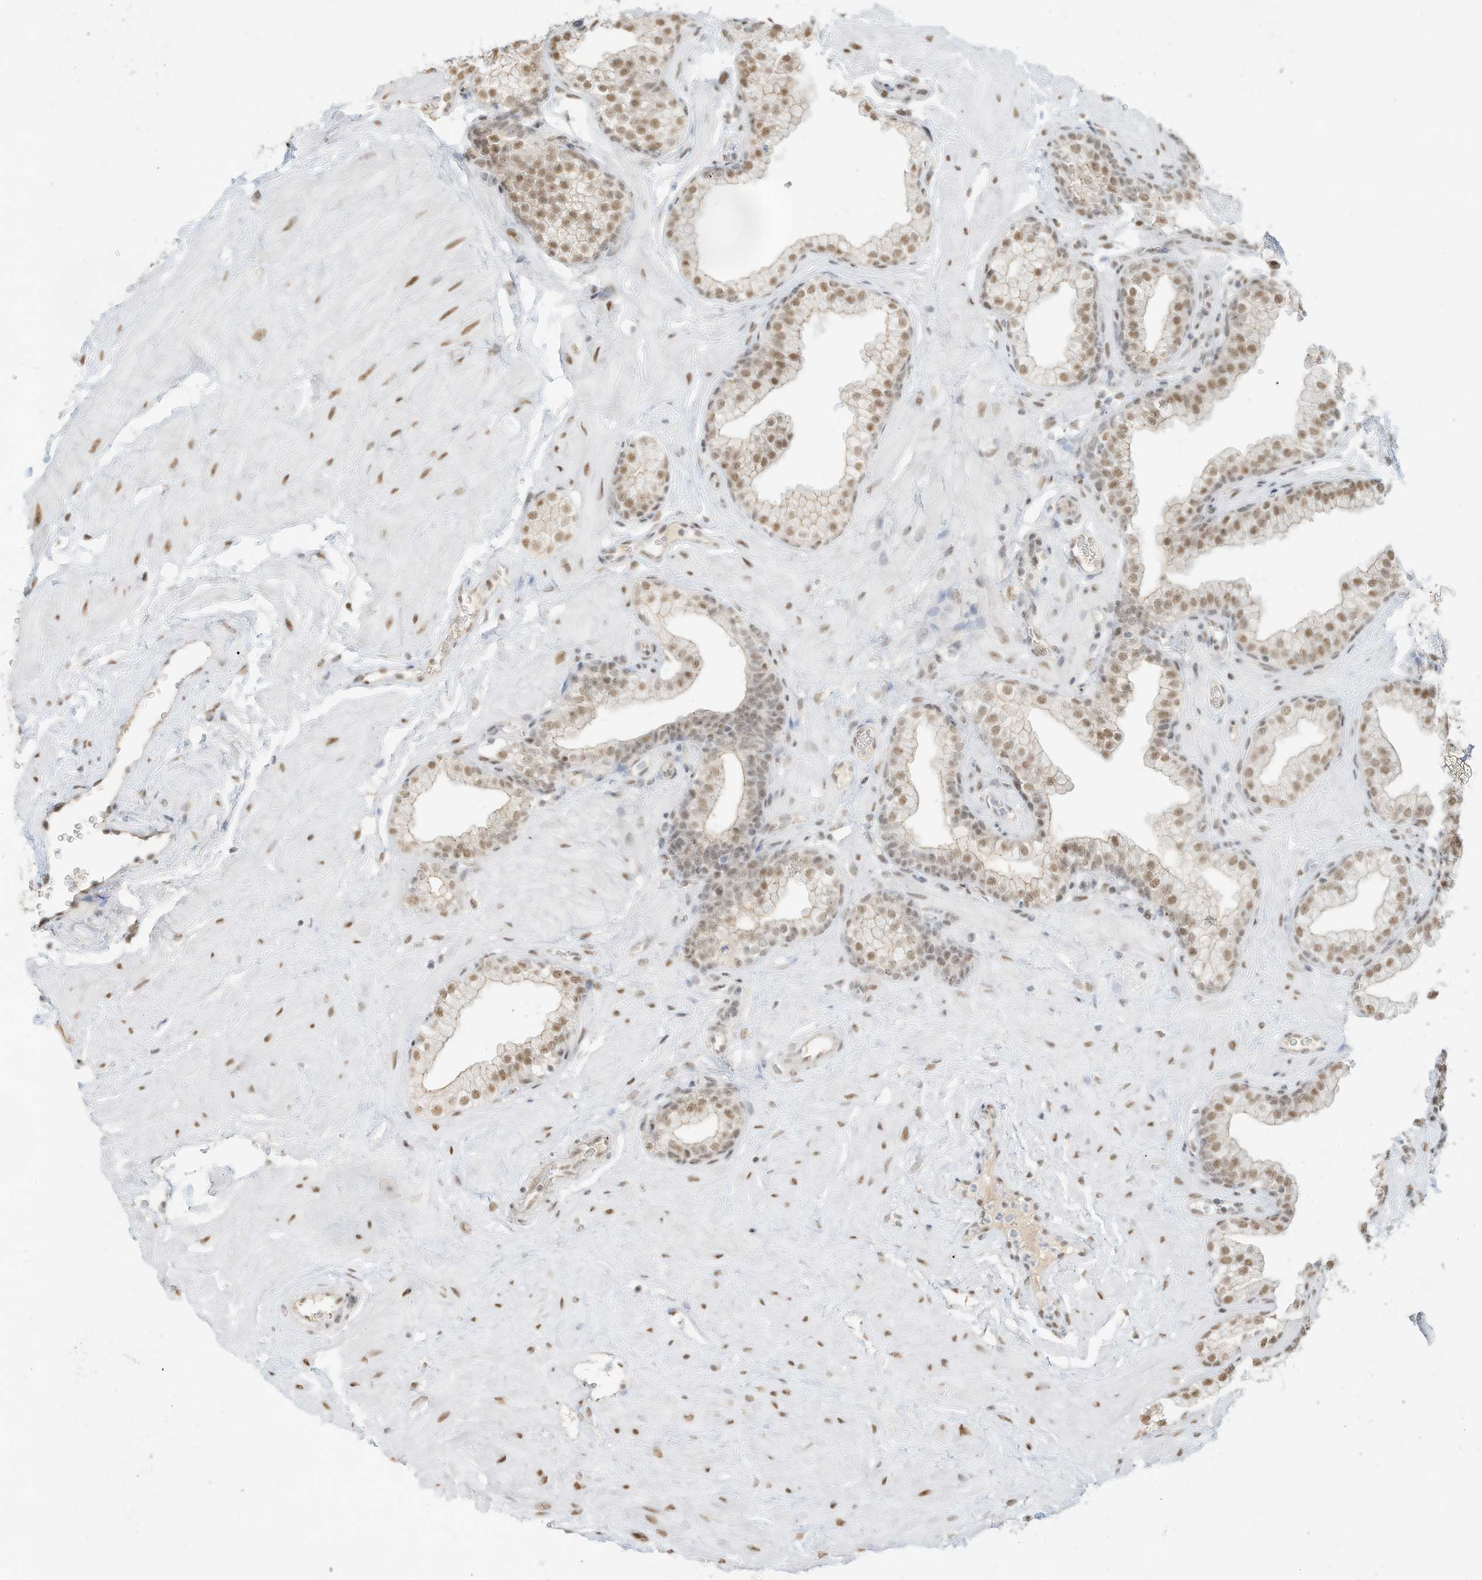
{"staining": {"intensity": "moderate", "quantity": ">75%", "location": "nuclear"}, "tissue": "prostate", "cell_type": "Glandular cells", "image_type": "normal", "snomed": [{"axis": "morphology", "description": "Normal tissue, NOS"}, {"axis": "morphology", "description": "Urothelial carcinoma, Low grade"}, {"axis": "topography", "description": "Urinary bladder"}, {"axis": "topography", "description": "Prostate"}], "caption": "Protein staining displays moderate nuclear expression in about >75% of glandular cells in unremarkable prostate.", "gene": "NHSL1", "patient": {"sex": "male", "age": 60}}